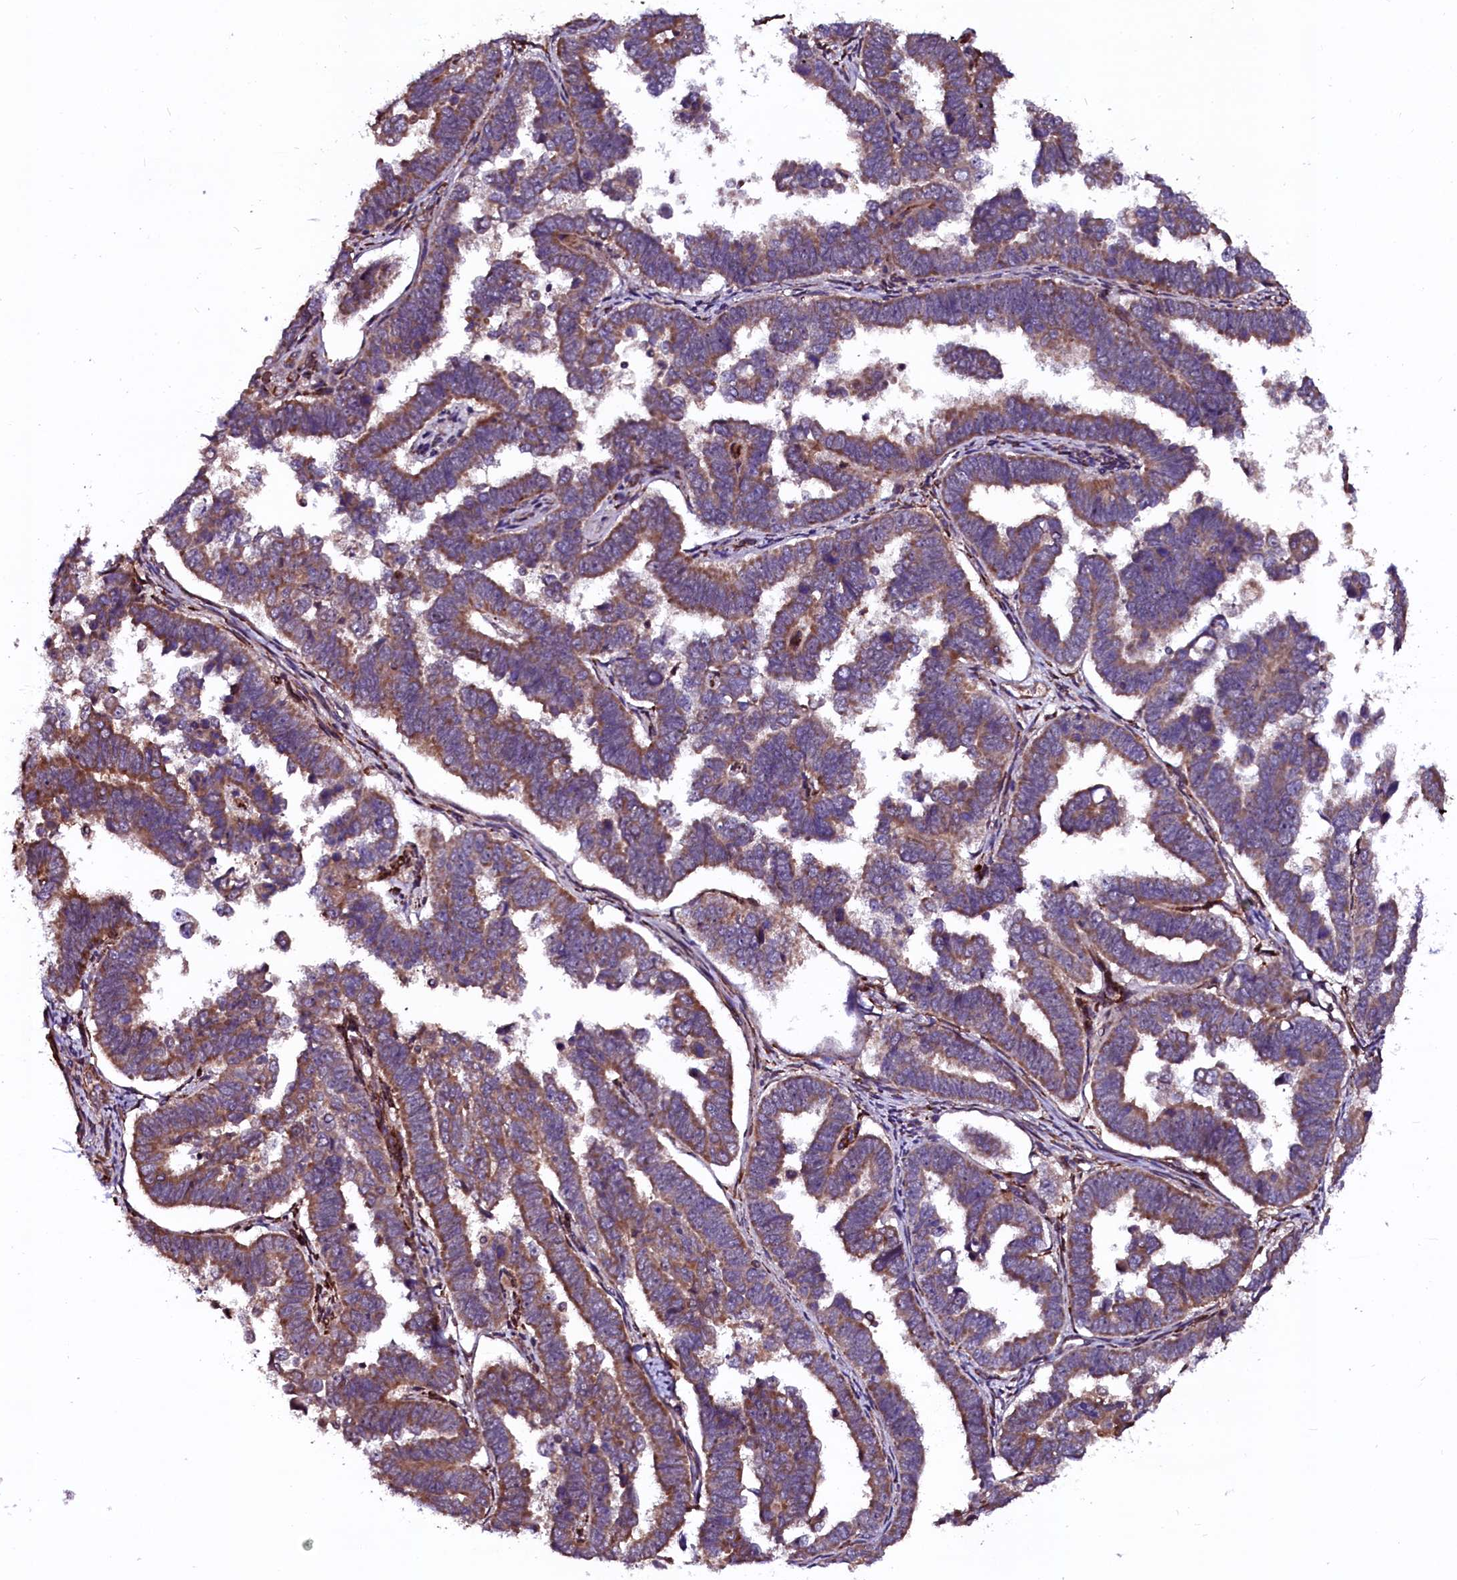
{"staining": {"intensity": "moderate", "quantity": ">75%", "location": "cytoplasmic/membranous"}, "tissue": "endometrial cancer", "cell_type": "Tumor cells", "image_type": "cancer", "snomed": [{"axis": "morphology", "description": "Adenocarcinoma, NOS"}, {"axis": "topography", "description": "Endometrium"}], "caption": "IHC micrograph of adenocarcinoma (endometrial) stained for a protein (brown), which demonstrates medium levels of moderate cytoplasmic/membranous staining in about >75% of tumor cells.", "gene": "N4BP1", "patient": {"sex": "female", "age": 75}}